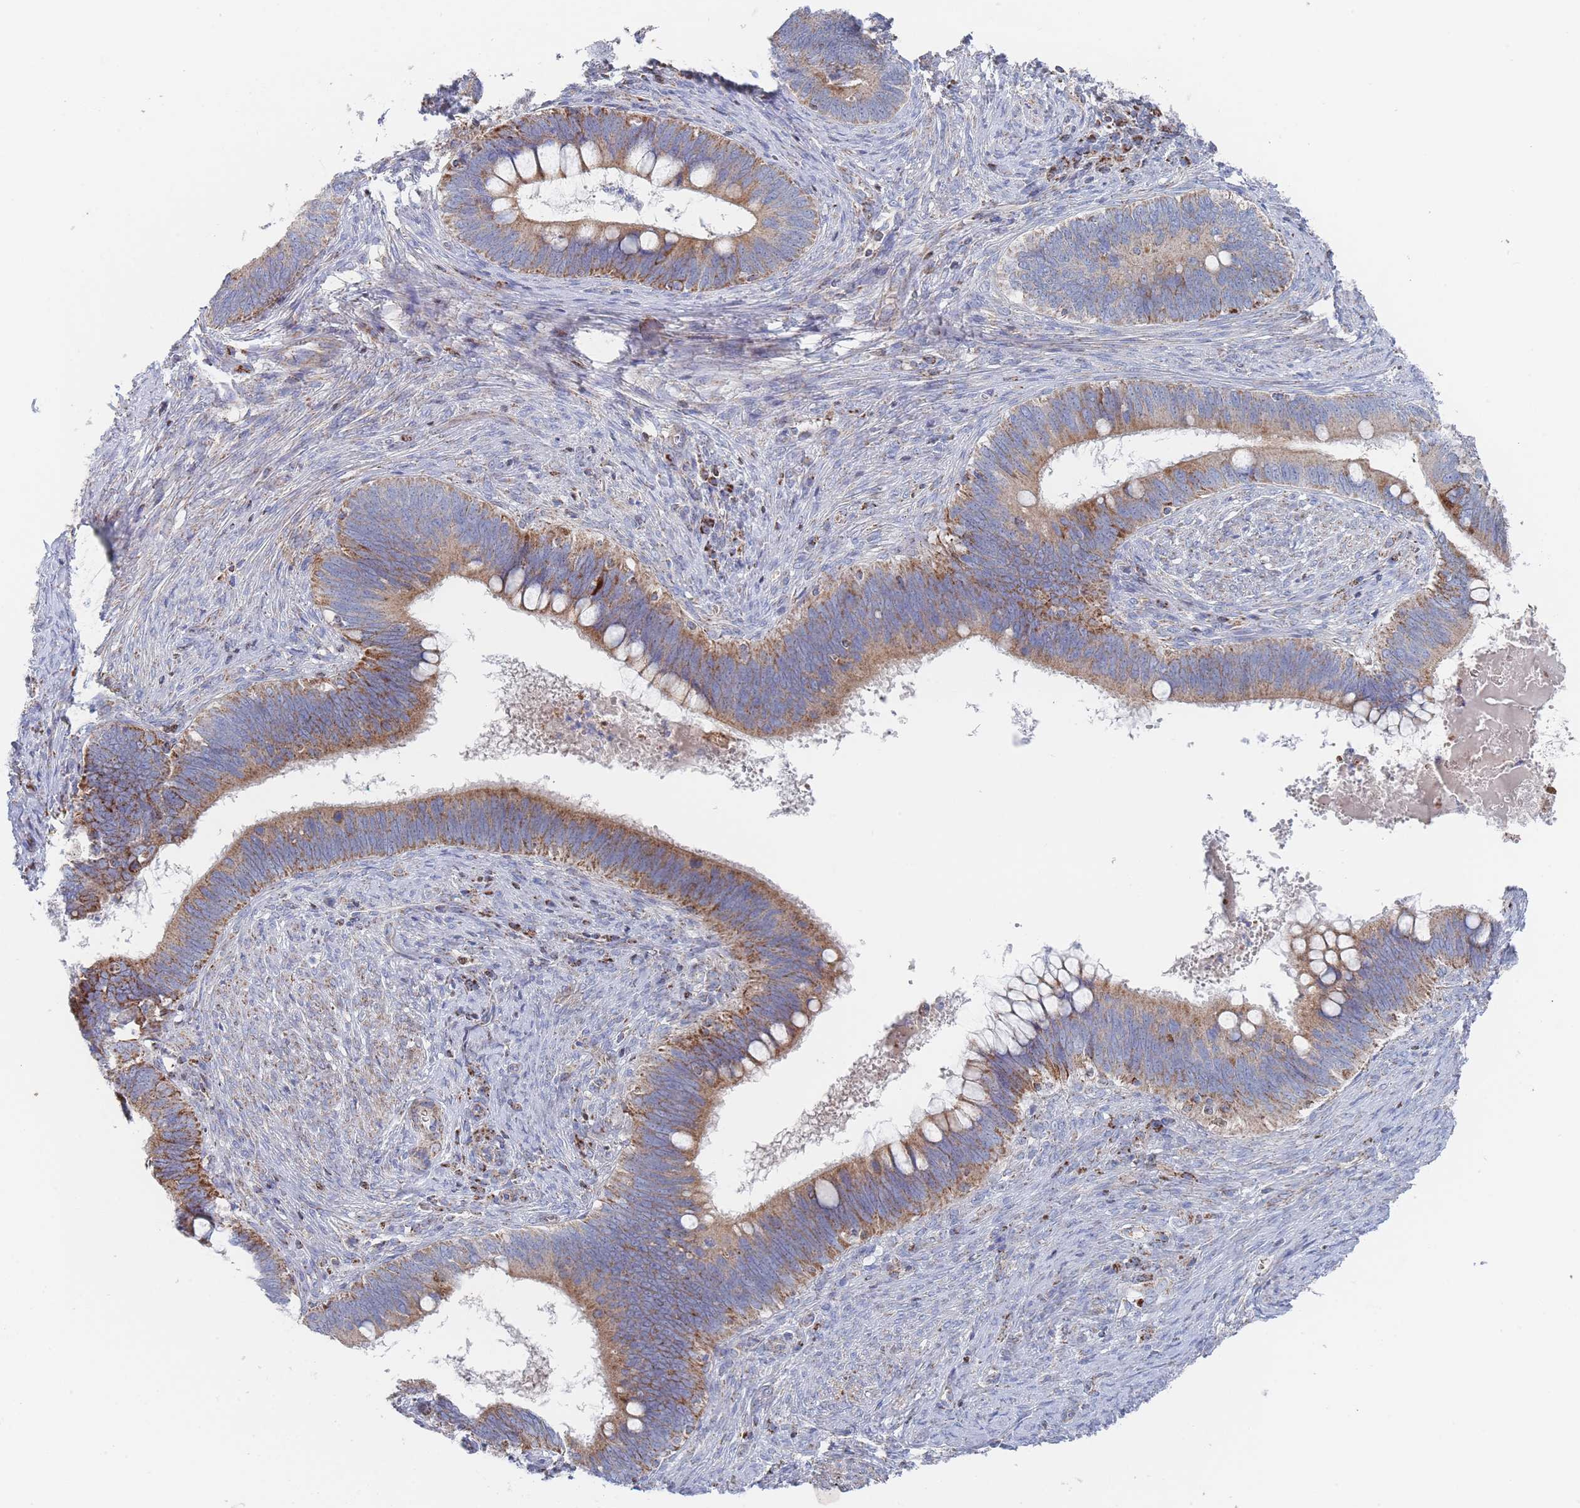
{"staining": {"intensity": "moderate", "quantity": ">75%", "location": "cytoplasmic/membranous"}, "tissue": "cervical cancer", "cell_type": "Tumor cells", "image_type": "cancer", "snomed": [{"axis": "morphology", "description": "Adenocarcinoma, NOS"}, {"axis": "topography", "description": "Cervix"}], "caption": "Tumor cells exhibit medium levels of moderate cytoplasmic/membranous positivity in approximately >75% of cells in human adenocarcinoma (cervical).", "gene": "IKZF4", "patient": {"sex": "female", "age": 42}}